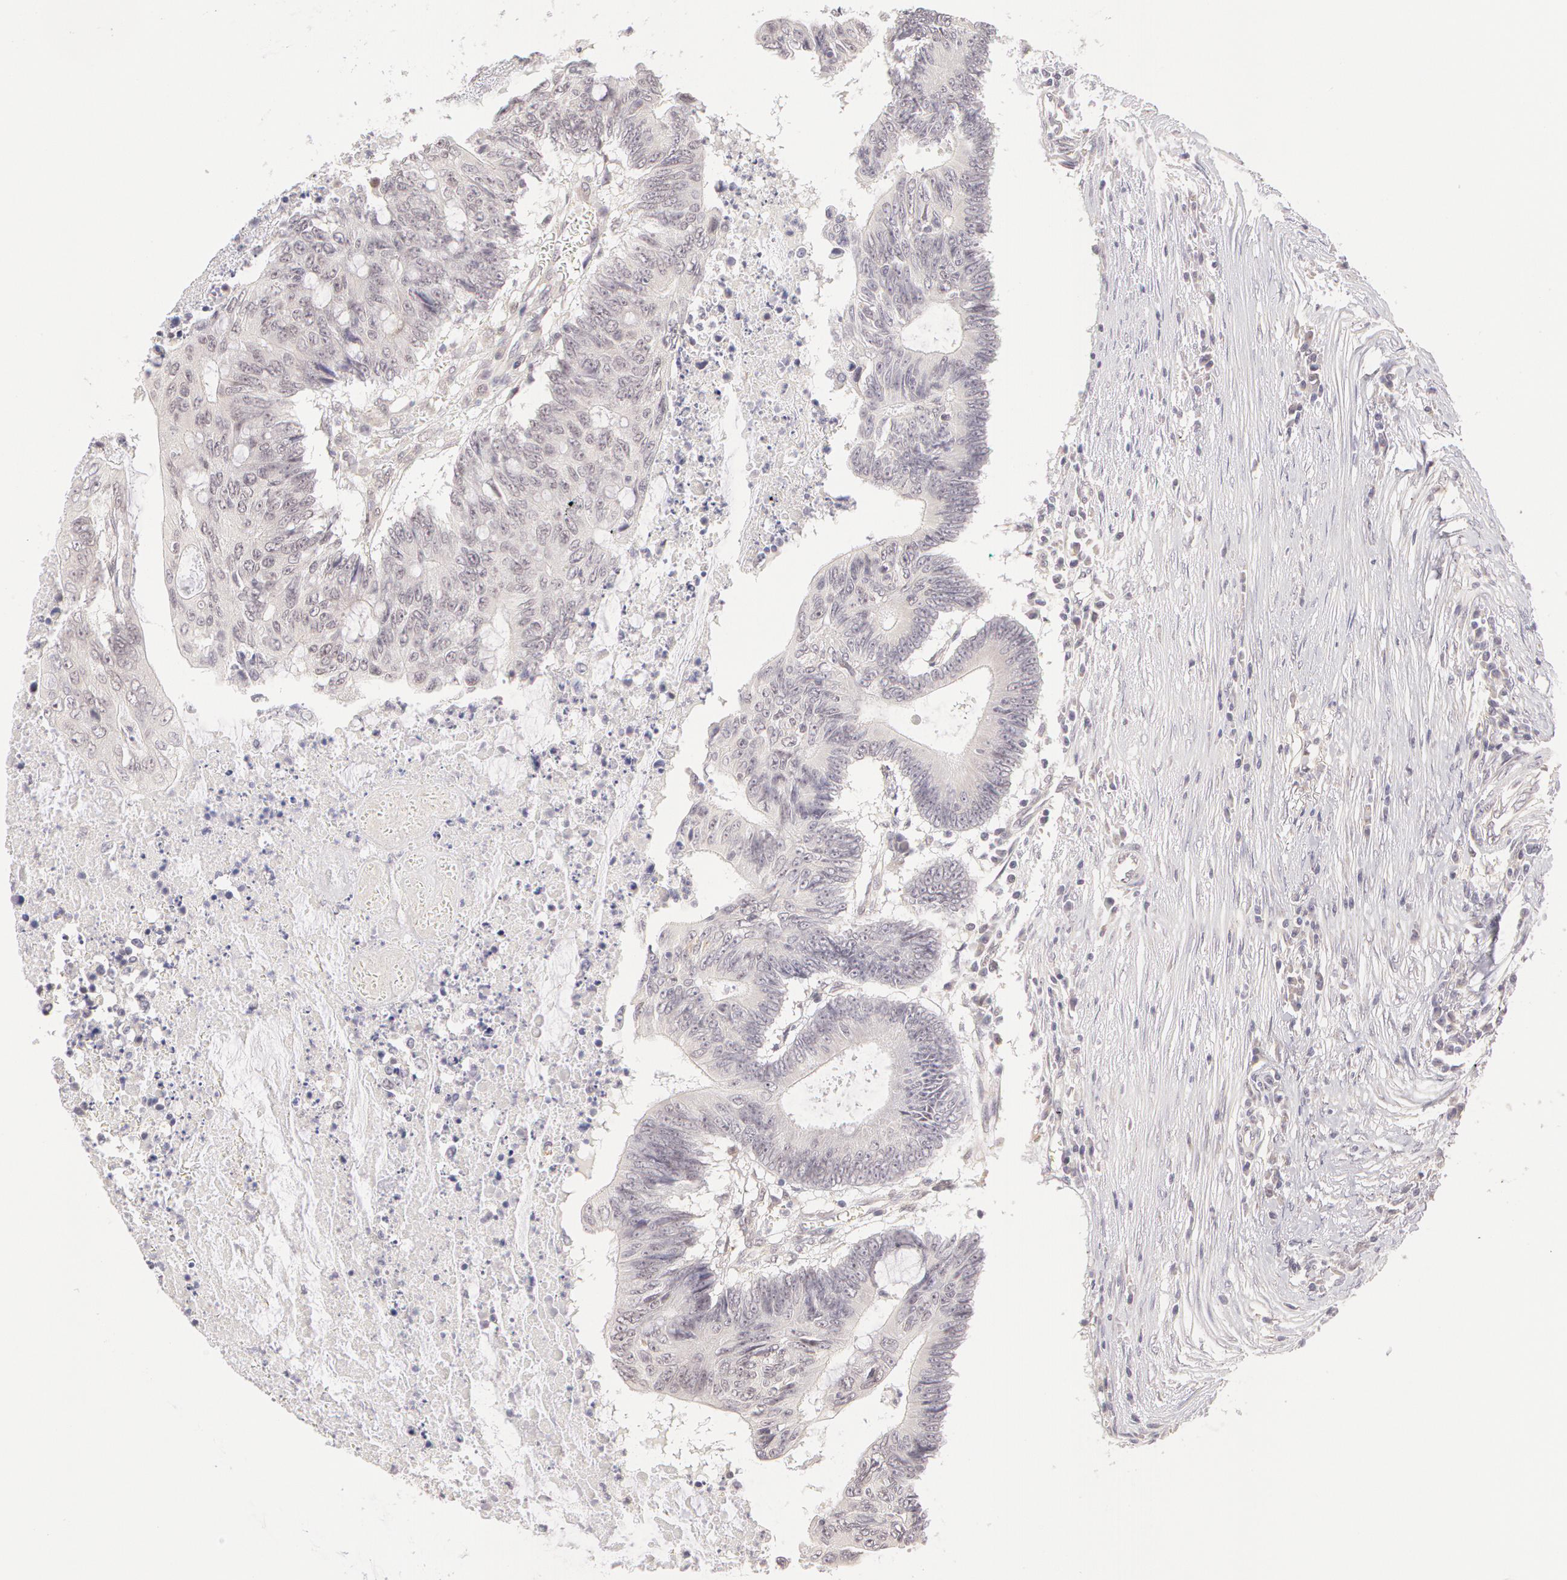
{"staining": {"intensity": "negative", "quantity": "none", "location": "none"}, "tissue": "colorectal cancer", "cell_type": "Tumor cells", "image_type": "cancer", "snomed": [{"axis": "morphology", "description": "Adenocarcinoma, NOS"}, {"axis": "topography", "description": "Colon"}], "caption": "A histopathology image of colorectal cancer (adenocarcinoma) stained for a protein reveals no brown staining in tumor cells.", "gene": "ZNF597", "patient": {"sex": "male", "age": 65}}